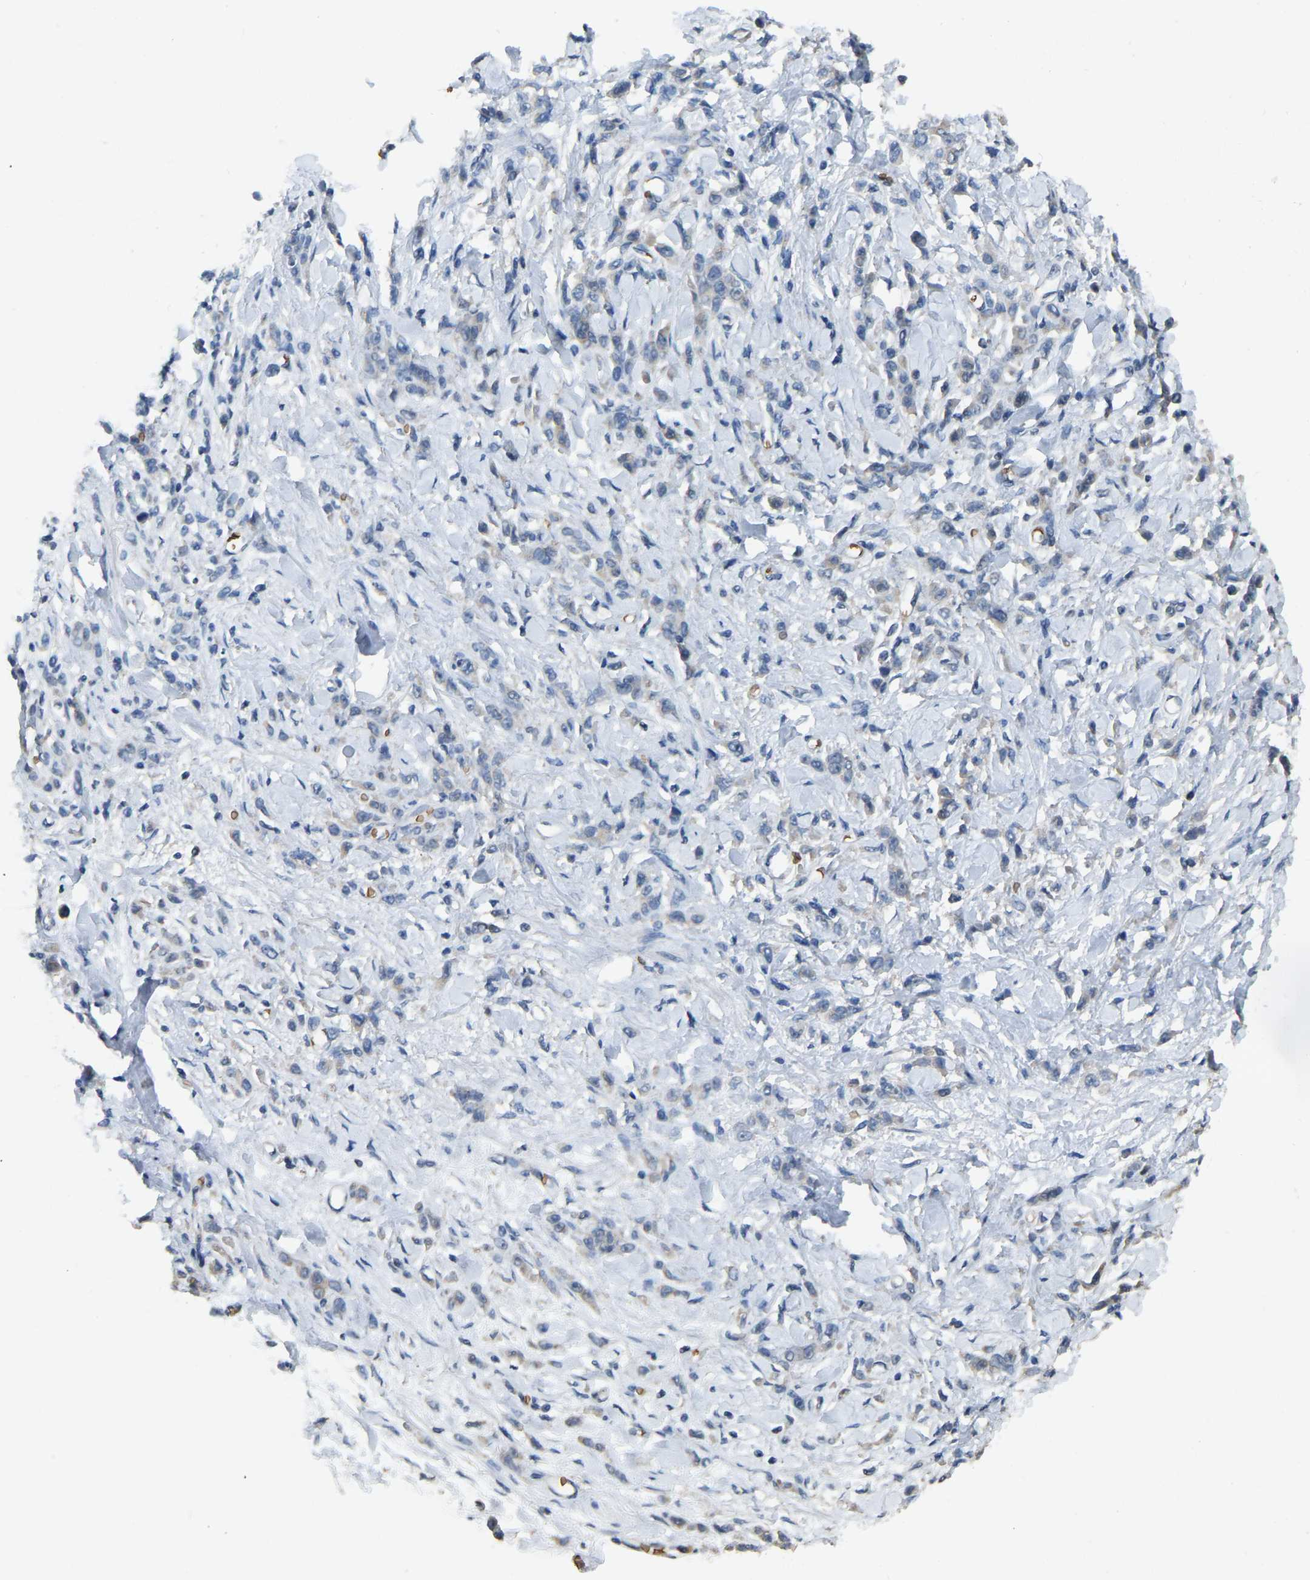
{"staining": {"intensity": "weak", "quantity": "25%-75%", "location": "cytoplasmic/membranous"}, "tissue": "stomach cancer", "cell_type": "Tumor cells", "image_type": "cancer", "snomed": [{"axis": "morphology", "description": "Normal tissue, NOS"}, {"axis": "morphology", "description": "Adenocarcinoma, NOS"}, {"axis": "topography", "description": "Stomach"}], "caption": "Immunohistochemistry image of adenocarcinoma (stomach) stained for a protein (brown), which reveals low levels of weak cytoplasmic/membranous staining in approximately 25%-75% of tumor cells.", "gene": "CFAP298", "patient": {"sex": "male", "age": 82}}